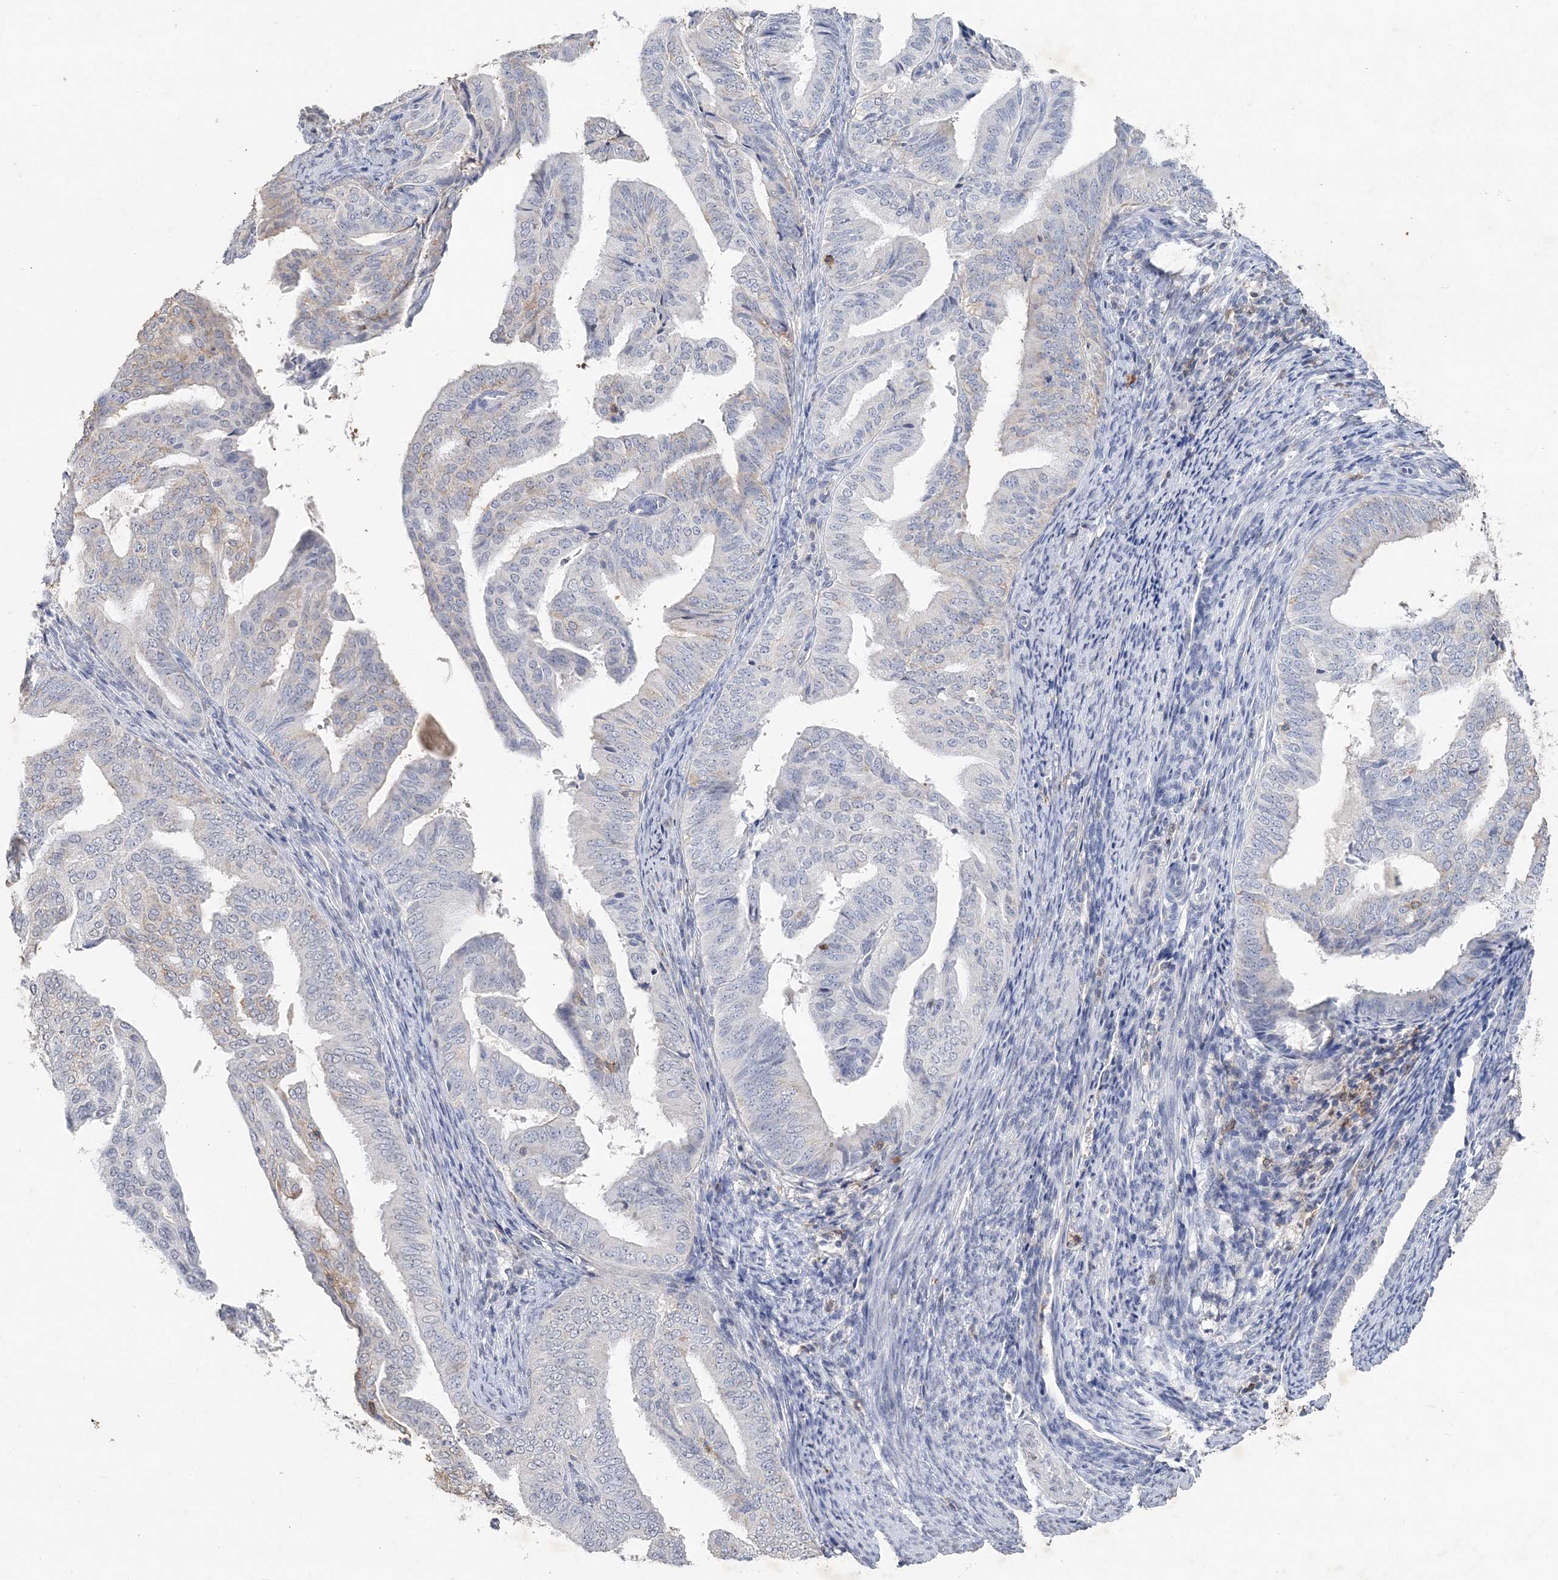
{"staining": {"intensity": "weak", "quantity": "<25%", "location": "cytoplasmic/membranous"}, "tissue": "endometrial cancer", "cell_type": "Tumor cells", "image_type": "cancer", "snomed": [{"axis": "morphology", "description": "Adenocarcinoma, NOS"}, {"axis": "topography", "description": "Endometrium"}], "caption": "Immunohistochemistry of endometrial cancer reveals no expression in tumor cells.", "gene": "PDCD1", "patient": {"sex": "female", "age": 58}}